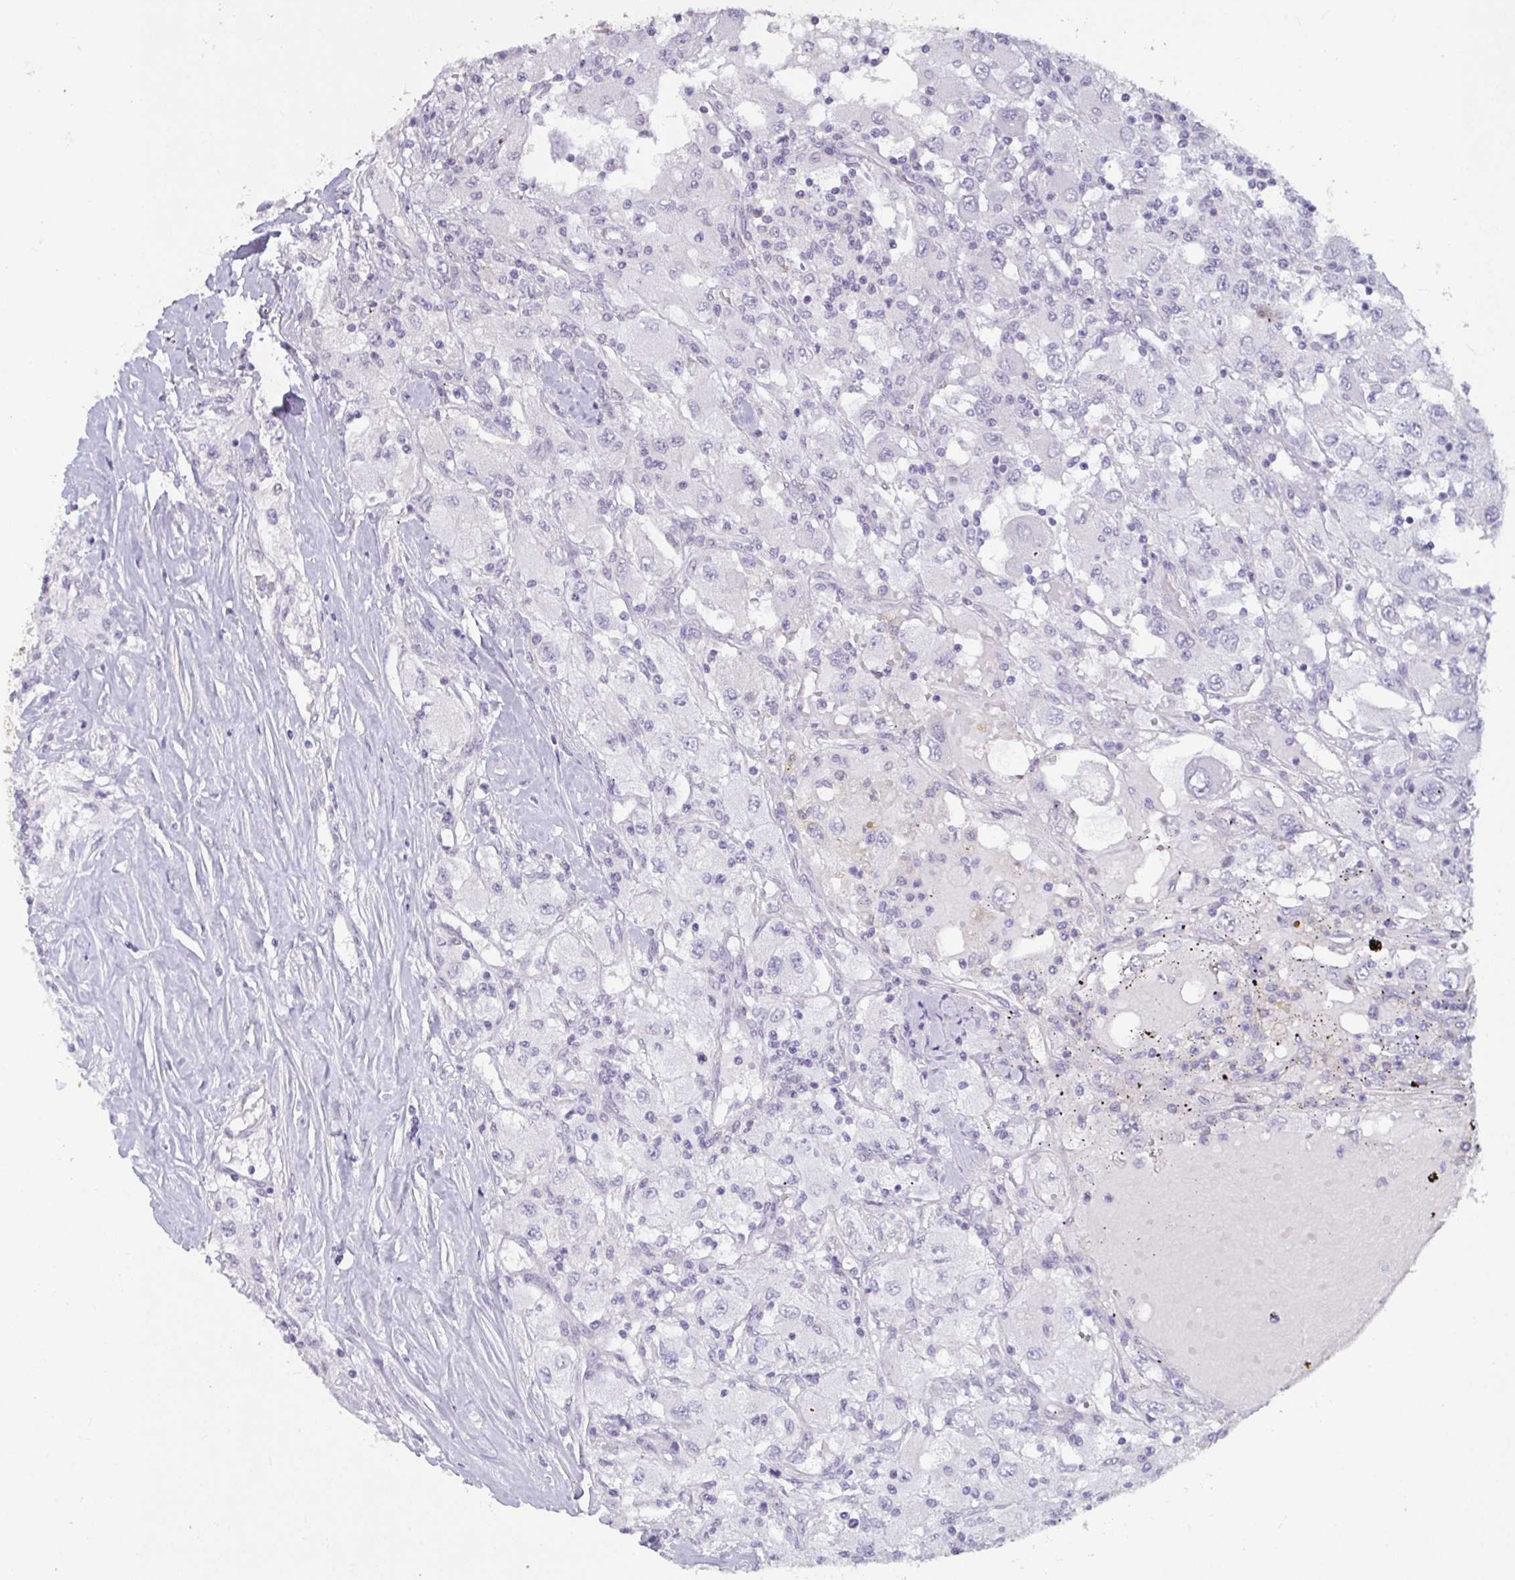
{"staining": {"intensity": "negative", "quantity": "none", "location": "none"}, "tissue": "renal cancer", "cell_type": "Tumor cells", "image_type": "cancer", "snomed": [{"axis": "morphology", "description": "Adenocarcinoma, NOS"}, {"axis": "topography", "description": "Kidney"}], "caption": "This is an immunohistochemistry micrograph of human renal adenocarcinoma. There is no positivity in tumor cells.", "gene": "TBC1D4", "patient": {"sex": "female", "age": 67}}